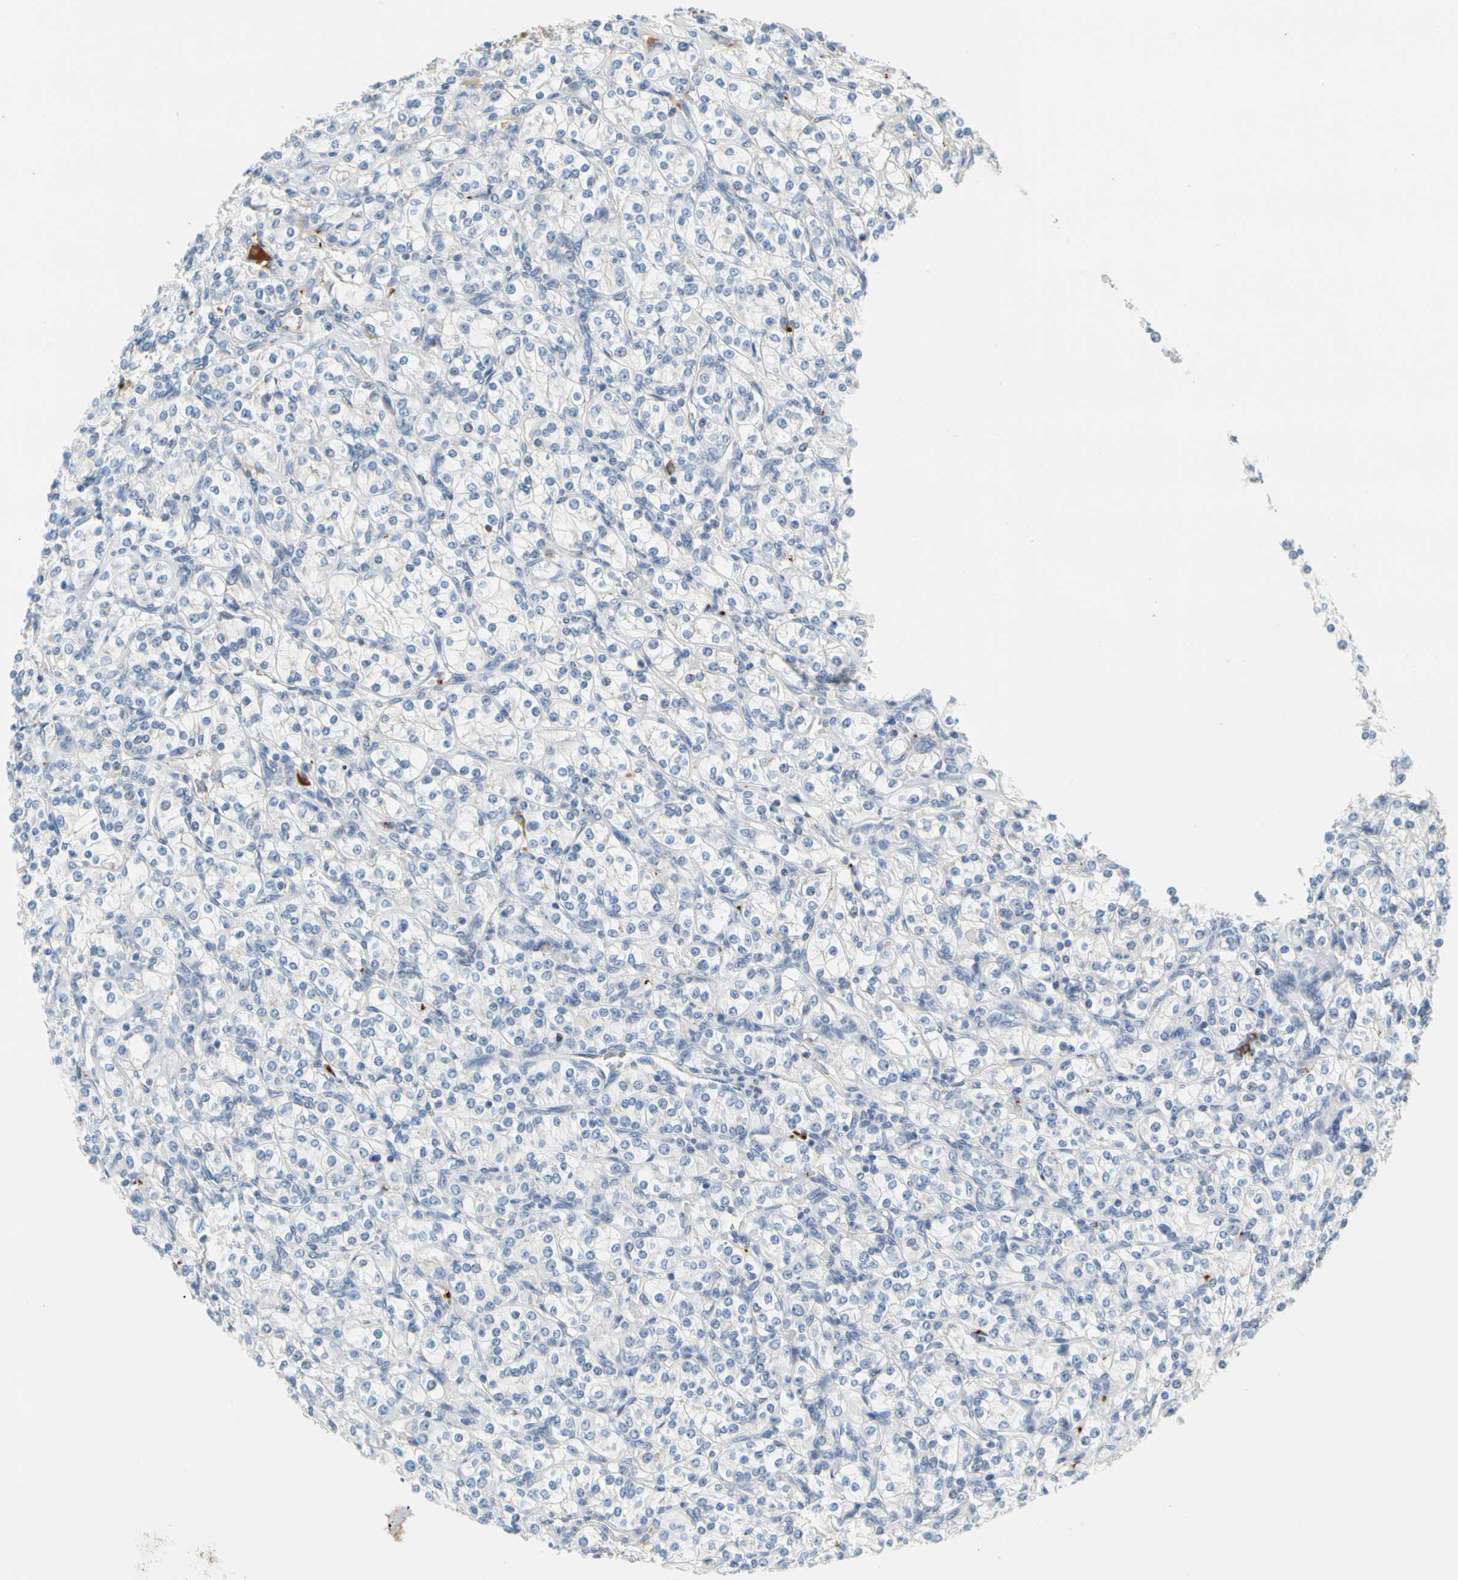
{"staining": {"intensity": "negative", "quantity": "none", "location": "none"}, "tissue": "renal cancer", "cell_type": "Tumor cells", "image_type": "cancer", "snomed": [{"axis": "morphology", "description": "Adenocarcinoma, NOS"}, {"axis": "topography", "description": "Kidney"}], "caption": "IHC of renal adenocarcinoma displays no positivity in tumor cells.", "gene": "PPBP", "patient": {"sex": "male", "age": 77}}